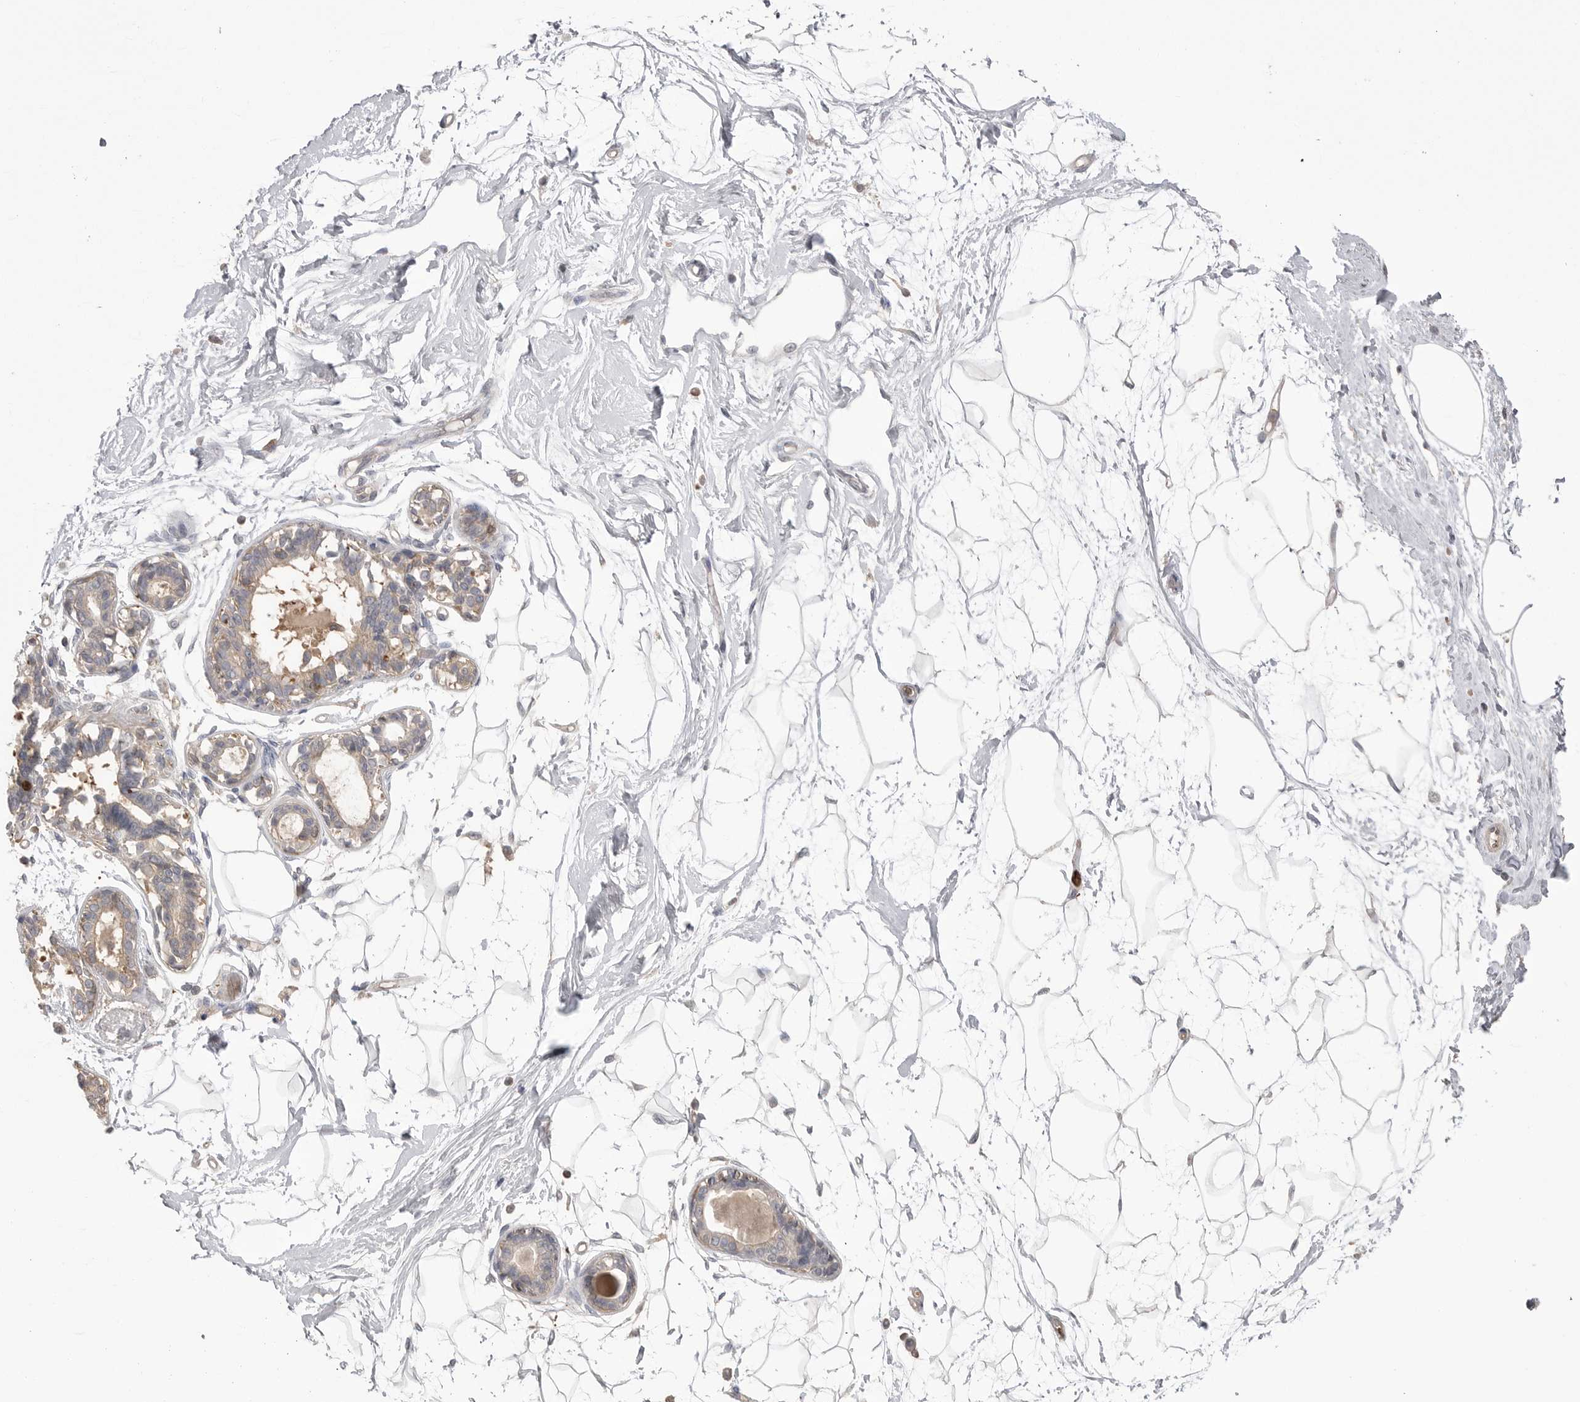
{"staining": {"intensity": "negative", "quantity": "none", "location": "none"}, "tissue": "breast", "cell_type": "Adipocytes", "image_type": "normal", "snomed": [{"axis": "morphology", "description": "Normal tissue, NOS"}, {"axis": "topography", "description": "Breast"}], "caption": "The photomicrograph displays no staining of adipocytes in normal breast. Nuclei are stained in blue.", "gene": "TOP2A", "patient": {"sex": "female", "age": 45}}